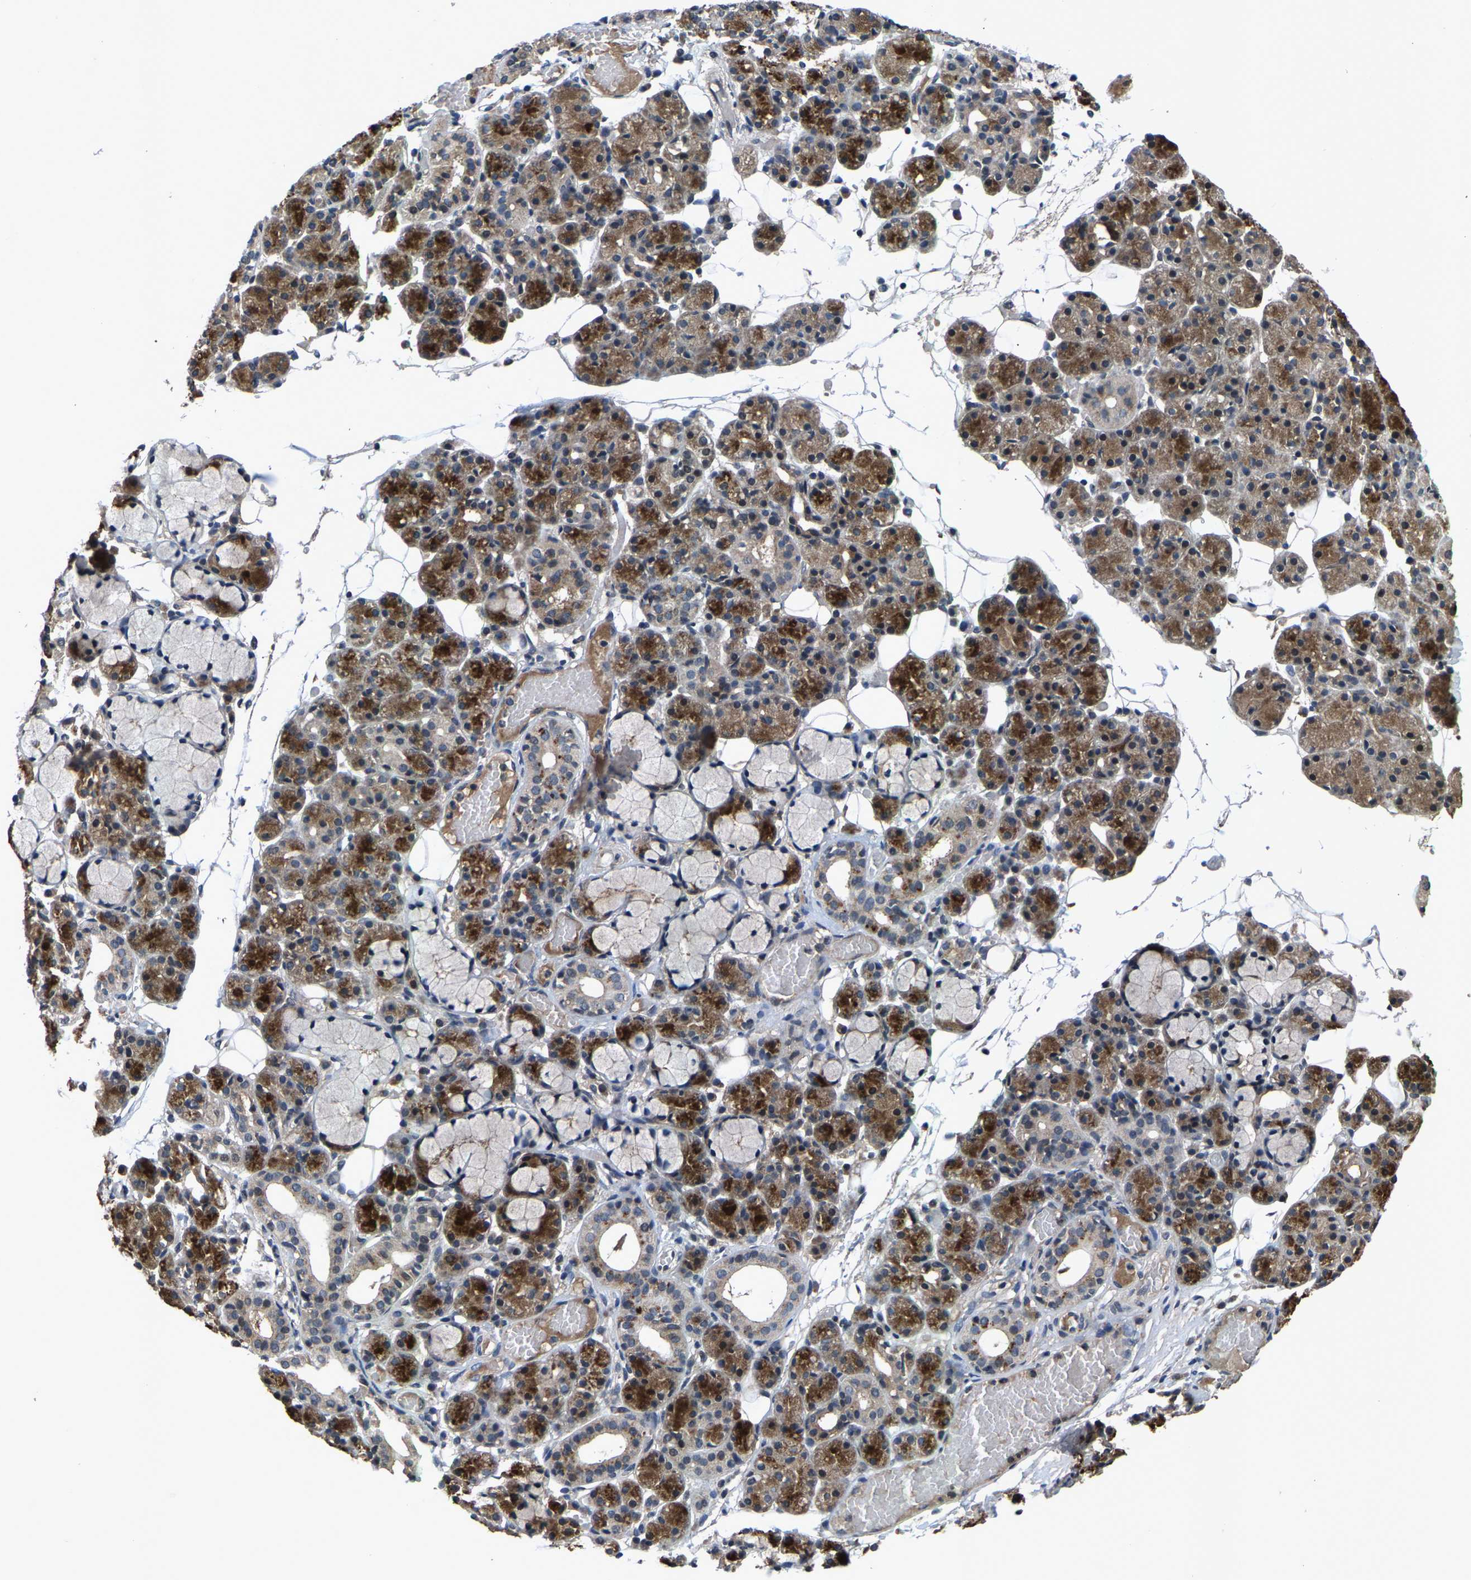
{"staining": {"intensity": "strong", "quantity": "25%-75%", "location": "cytoplasmic/membranous,nuclear"}, "tissue": "salivary gland", "cell_type": "Glandular cells", "image_type": "normal", "snomed": [{"axis": "morphology", "description": "Normal tissue, NOS"}, {"axis": "topography", "description": "Salivary gland"}], "caption": "This image displays immunohistochemistry staining of normal human salivary gland, with high strong cytoplasmic/membranous,nuclear positivity in approximately 25%-75% of glandular cells.", "gene": "HUWE1", "patient": {"sex": "male", "age": 63}}